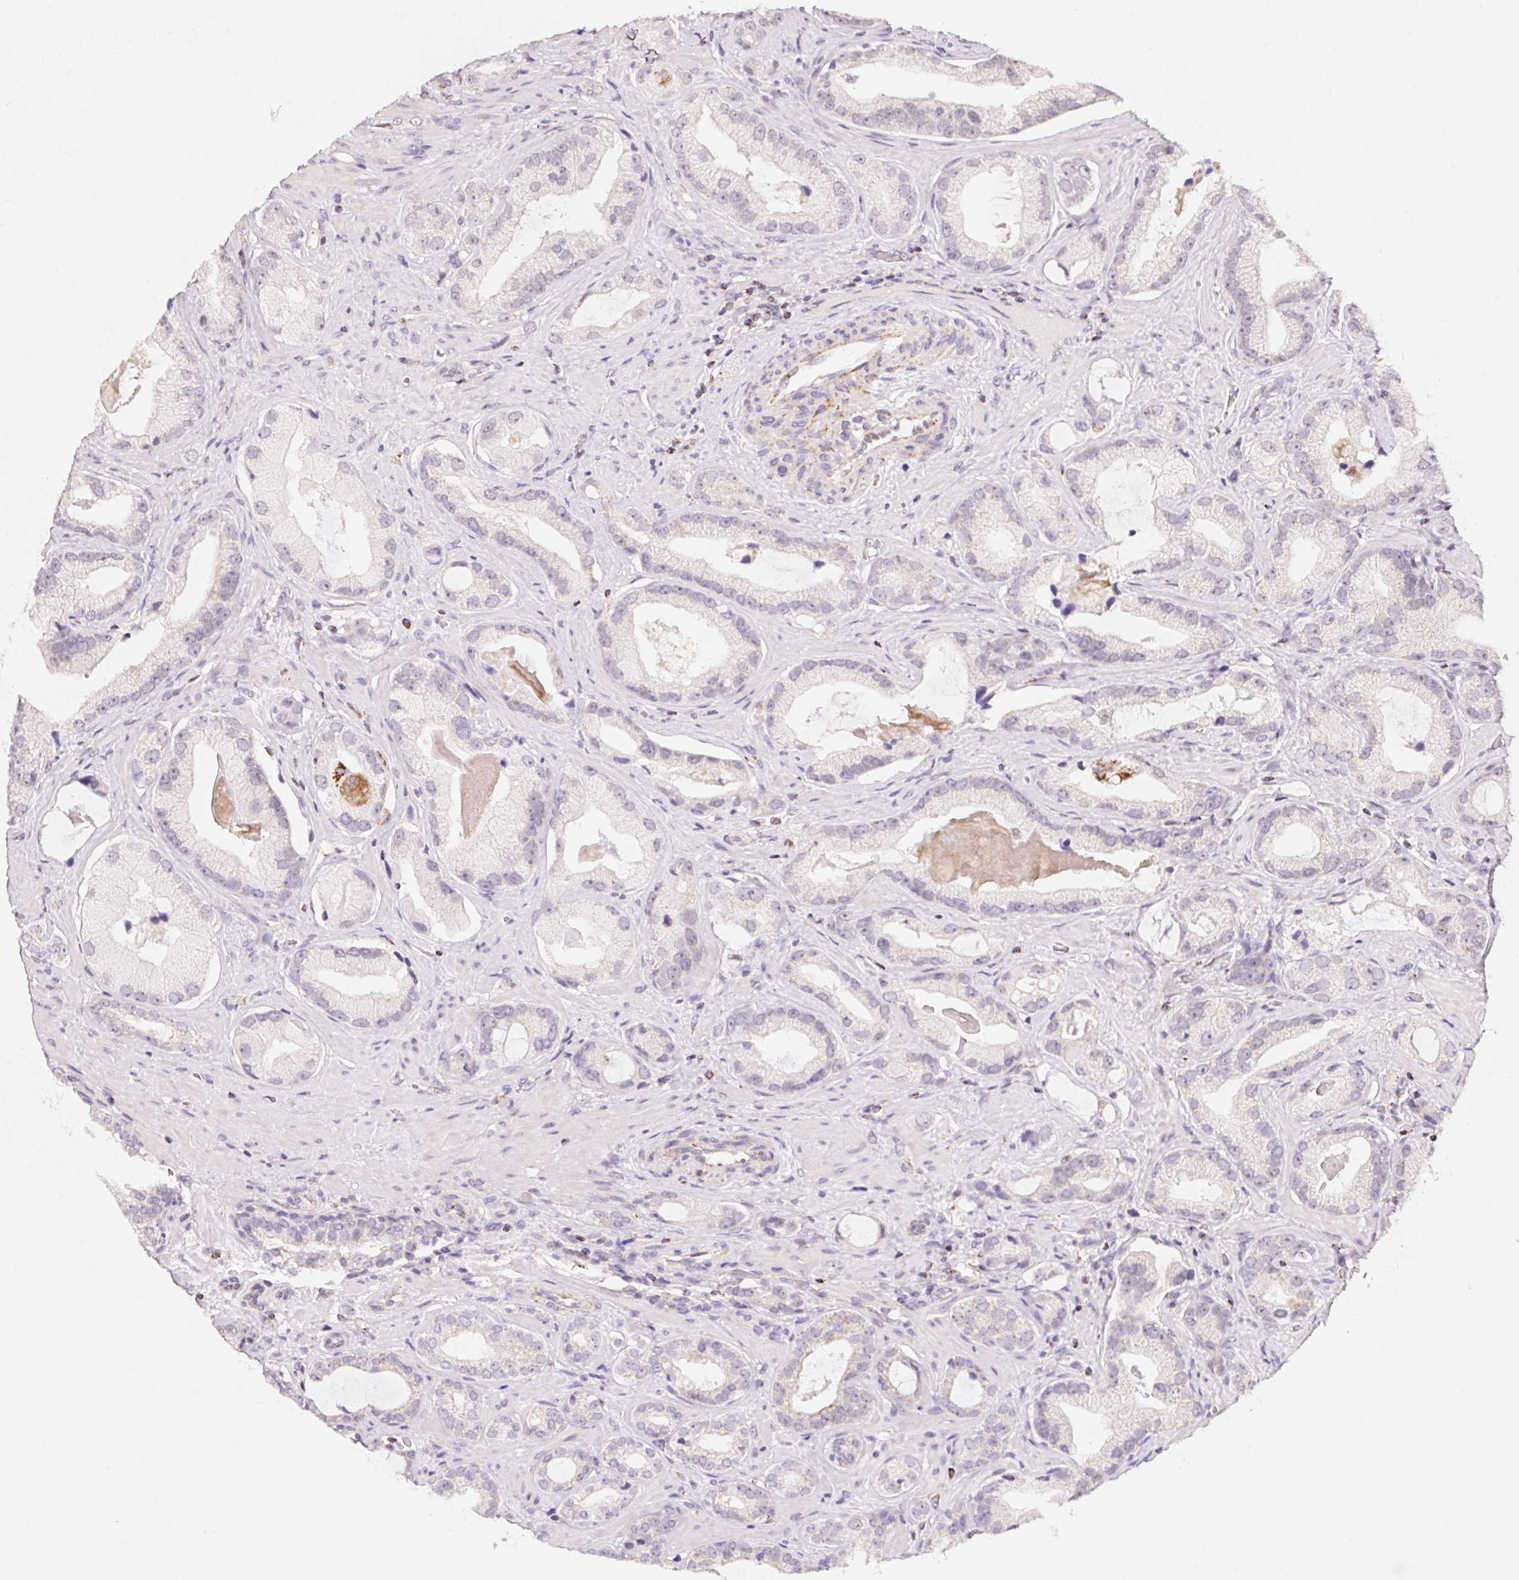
{"staining": {"intensity": "negative", "quantity": "none", "location": "none"}, "tissue": "prostate cancer", "cell_type": "Tumor cells", "image_type": "cancer", "snomed": [{"axis": "morphology", "description": "Adenocarcinoma, Low grade"}, {"axis": "topography", "description": "Prostate"}], "caption": "The histopathology image shows no staining of tumor cells in adenocarcinoma (low-grade) (prostate). (DAB (3,3'-diaminobenzidine) immunohistochemistry visualized using brightfield microscopy, high magnification).", "gene": "GIPC2", "patient": {"sex": "male", "age": 62}}